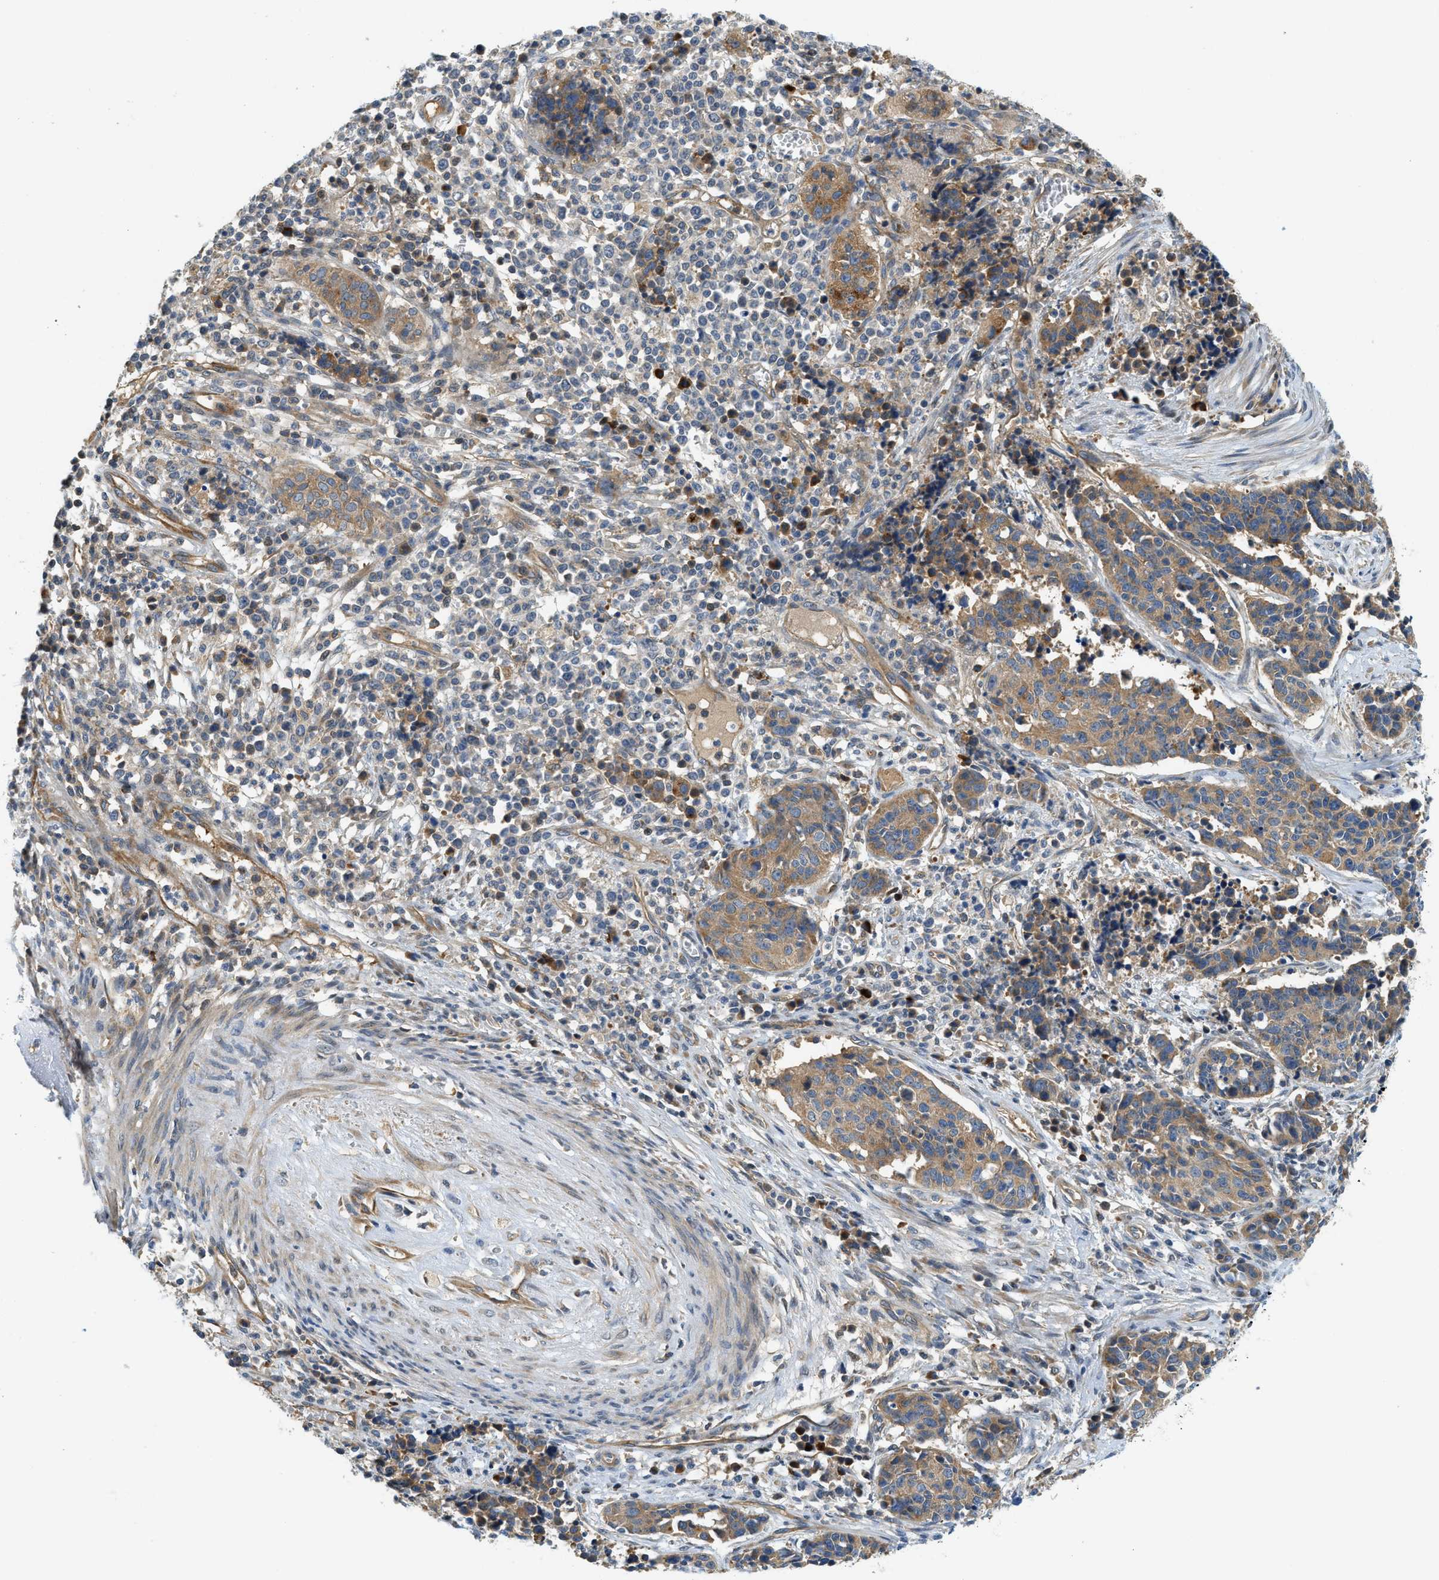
{"staining": {"intensity": "moderate", "quantity": ">75%", "location": "cytoplasmic/membranous"}, "tissue": "cervical cancer", "cell_type": "Tumor cells", "image_type": "cancer", "snomed": [{"axis": "morphology", "description": "Squamous cell carcinoma, NOS"}, {"axis": "topography", "description": "Cervix"}], "caption": "Approximately >75% of tumor cells in squamous cell carcinoma (cervical) show moderate cytoplasmic/membranous protein expression as visualized by brown immunohistochemical staining.", "gene": "KCNK1", "patient": {"sex": "female", "age": 35}}